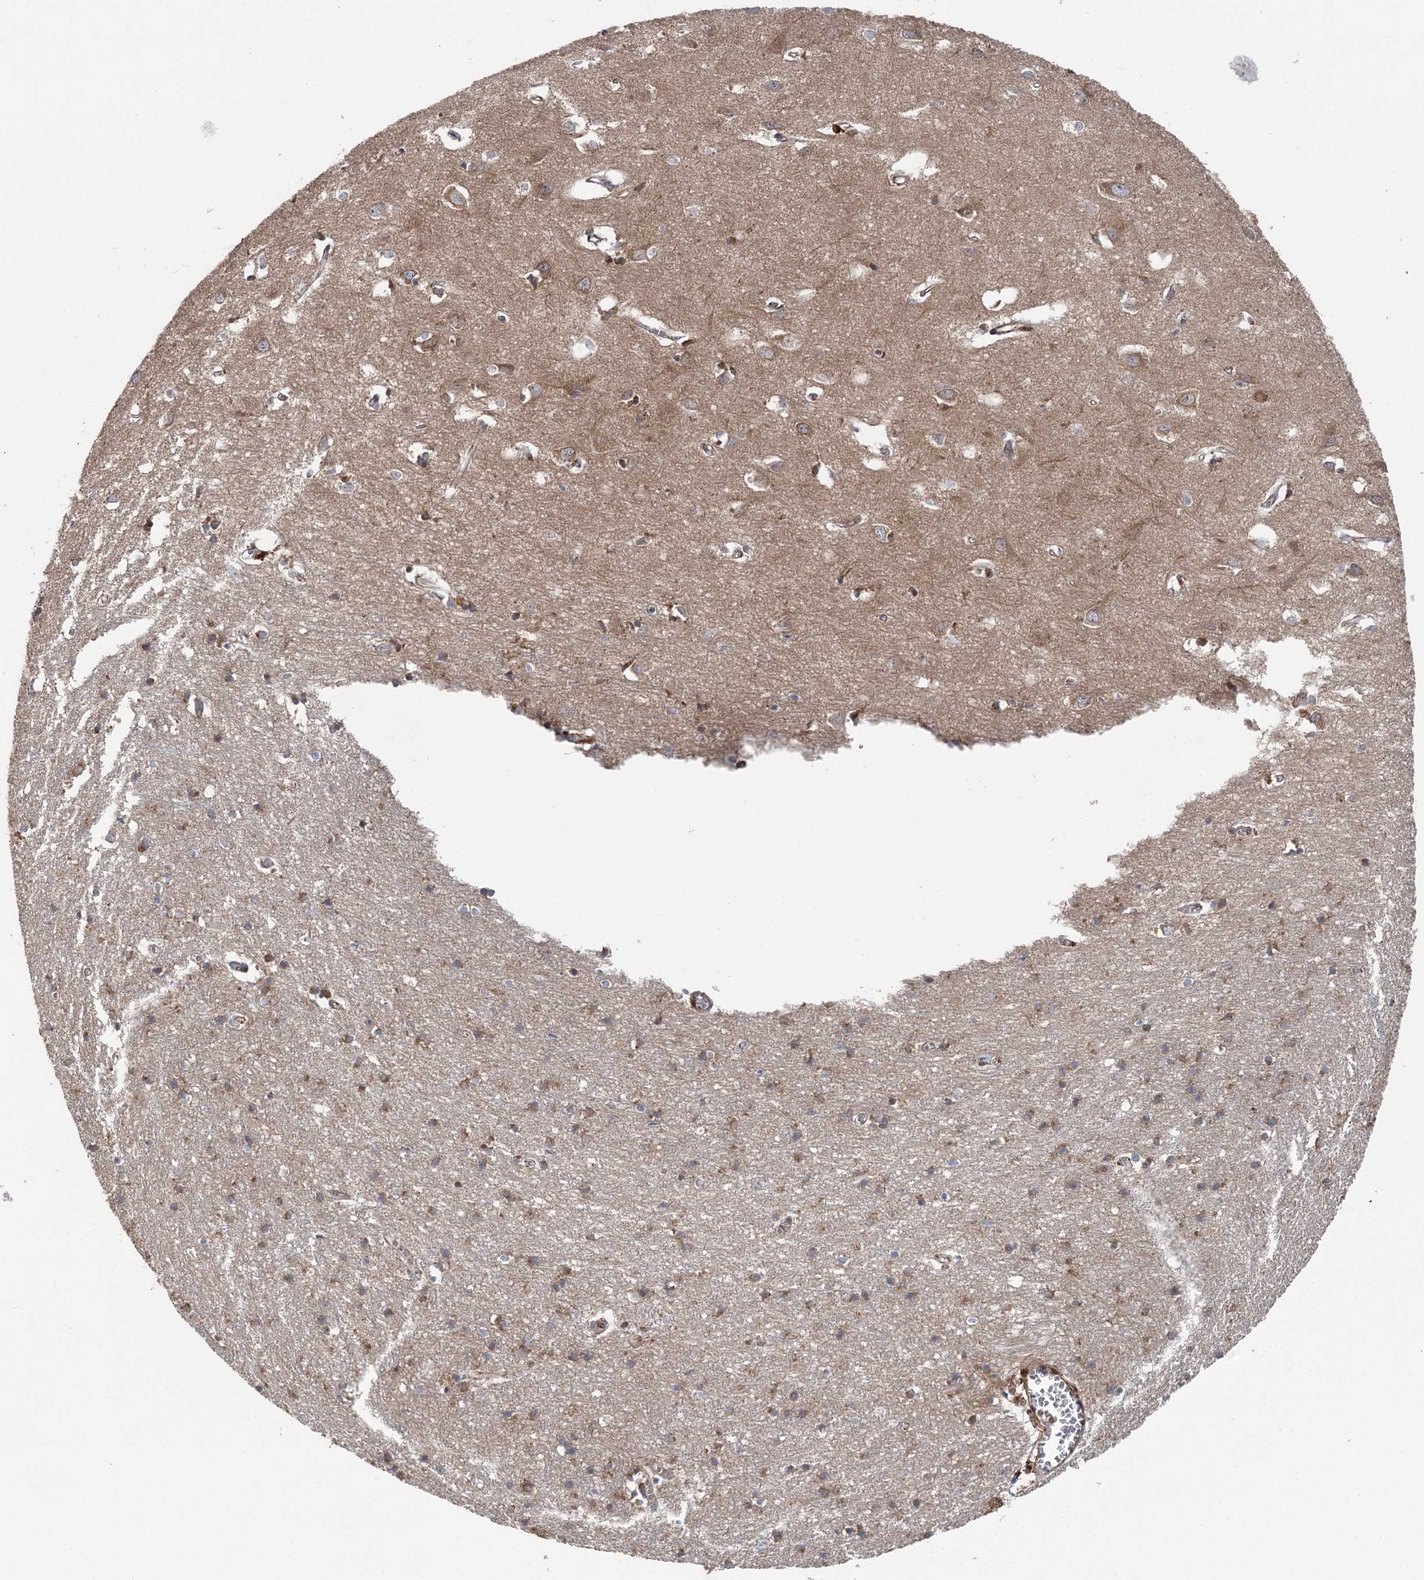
{"staining": {"intensity": "moderate", "quantity": "25%-75%", "location": "cytoplasmic/membranous,nuclear"}, "tissue": "cerebral cortex", "cell_type": "Endothelial cells", "image_type": "normal", "snomed": [{"axis": "morphology", "description": "Normal tissue, NOS"}, {"axis": "topography", "description": "Cerebral cortex"}], "caption": "Protein expression analysis of benign cerebral cortex displays moderate cytoplasmic/membranous,nuclear expression in about 25%-75% of endothelial cells.", "gene": "C12orf4", "patient": {"sex": "female", "age": 64}}